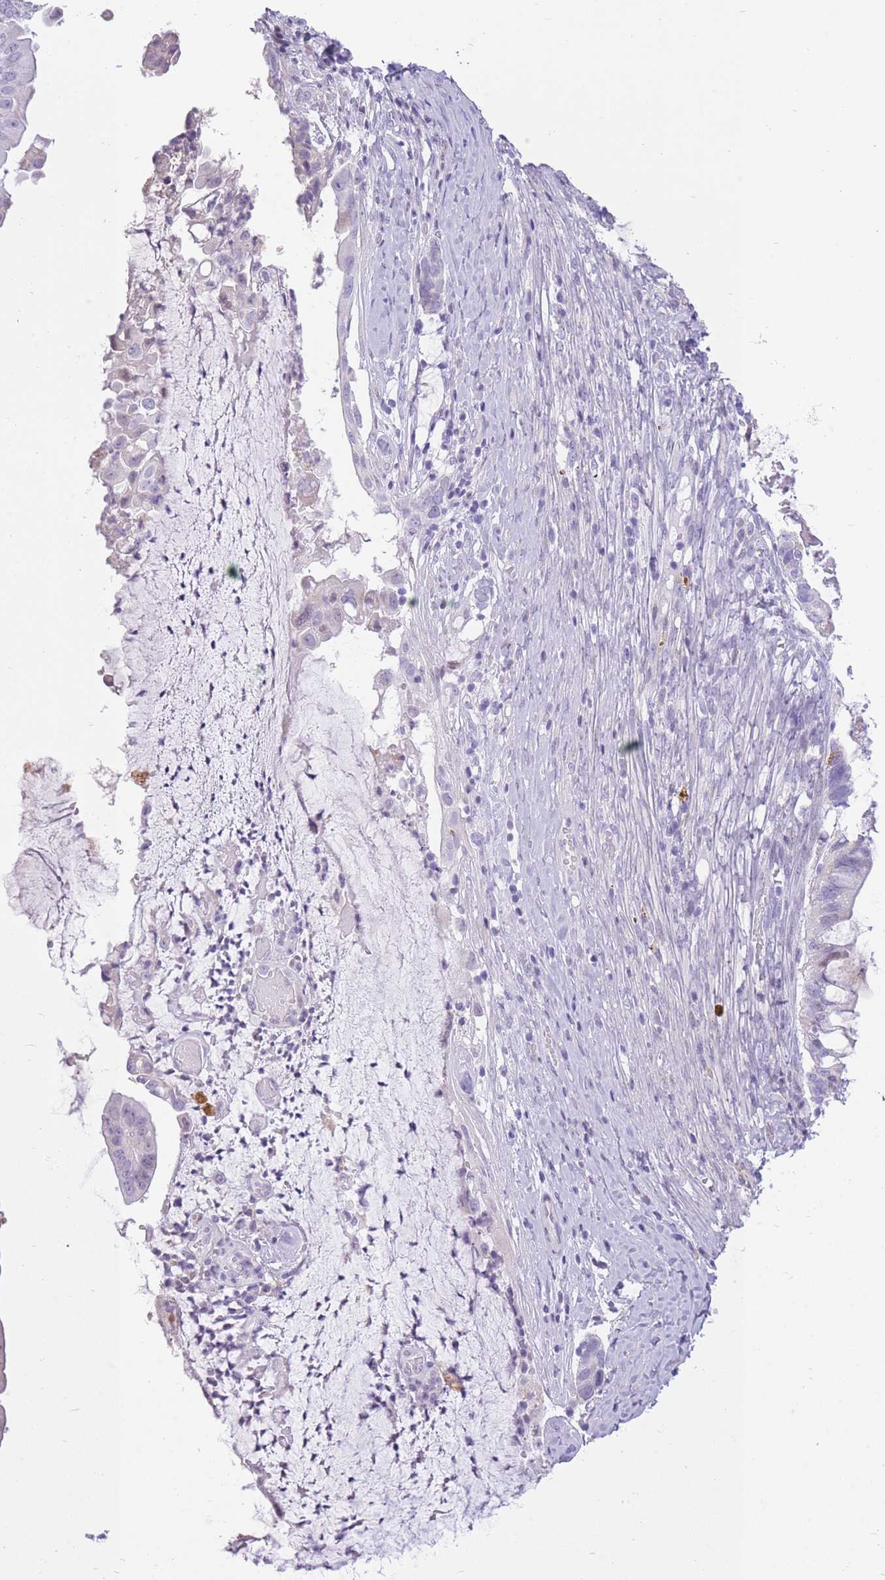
{"staining": {"intensity": "negative", "quantity": "none", "location": "none"}, "tissue": "ovarian cancer", "cell_type": "Tumor cells", "image_type": "cancer", "snomed": [{"axis": "morphology", "description": "Cystadenocarcinoma, mucinous, NOS"}, {"axis": "topography", "description": "Ovary"}], "caption": "High power microscopy micrograph of an immunohistochemistry (IHC) histopathology image of ovarian cancer, revealing no significant expression in tumor cells.", "gene": "WDR70", "patient": {"sex": "female", "age": 61}}